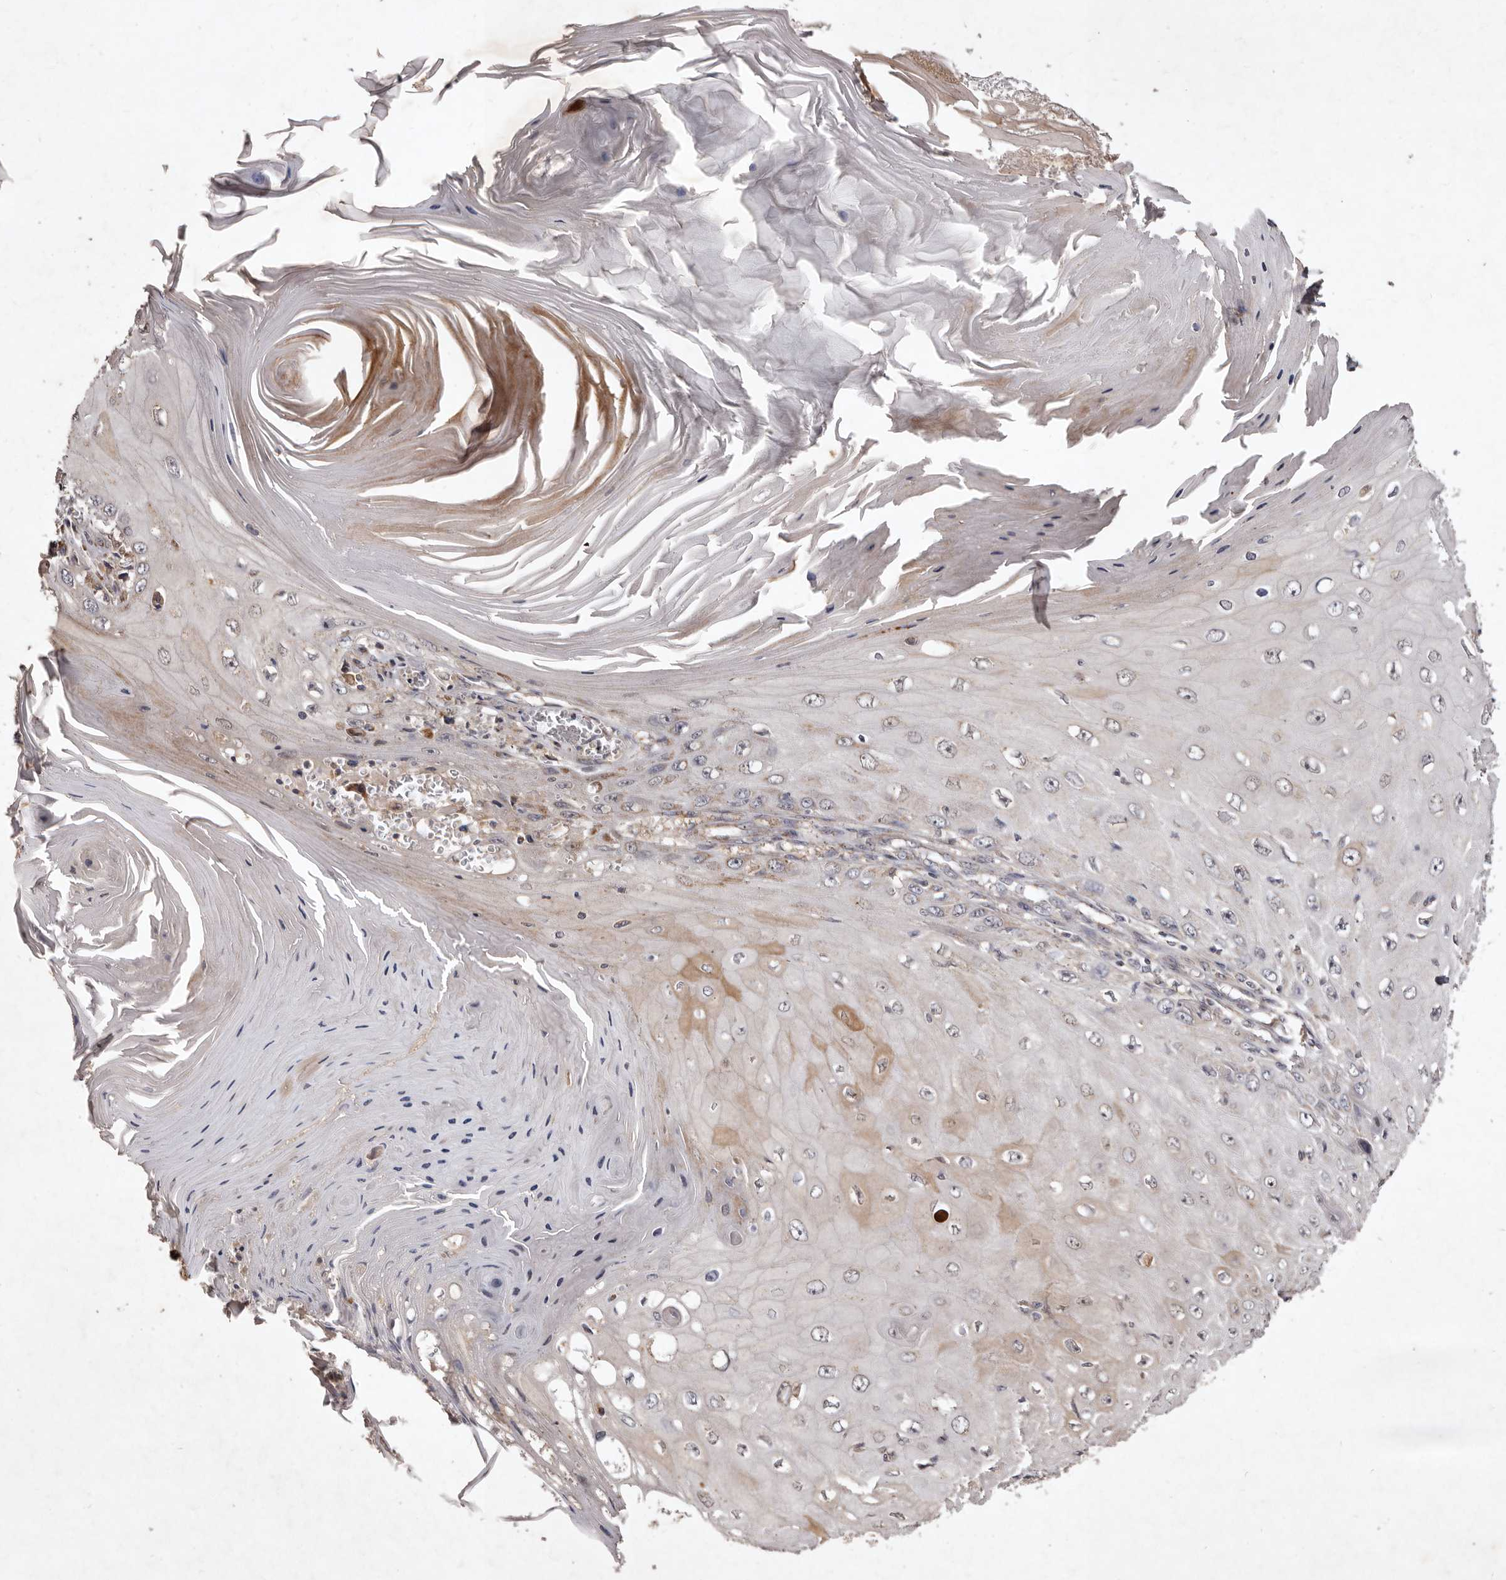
{"staining": {"intensity": "weak", "quantity": "<25%", "location": "cytoplasmic/membranous"}, "tissue": "skin cancer", "cell_type": "Tumor cells", "image_type": "cancer", "snomed": [{"axis": "morphology", "description": "Squamous cell carcinoma, NOS"}, {"axis": "topography", "description": "Skin"}], "caption": "Skin cancer (squamous cell carcinoma) was stained to show a protein in brown. There is no significant expression in tumor cells. The staining is performed using DAB brown chromogen with nuclei counter-stained in using hematoxylin.", "gene": "FLAD1", "patient": {"sex": "female", "age": 73}}